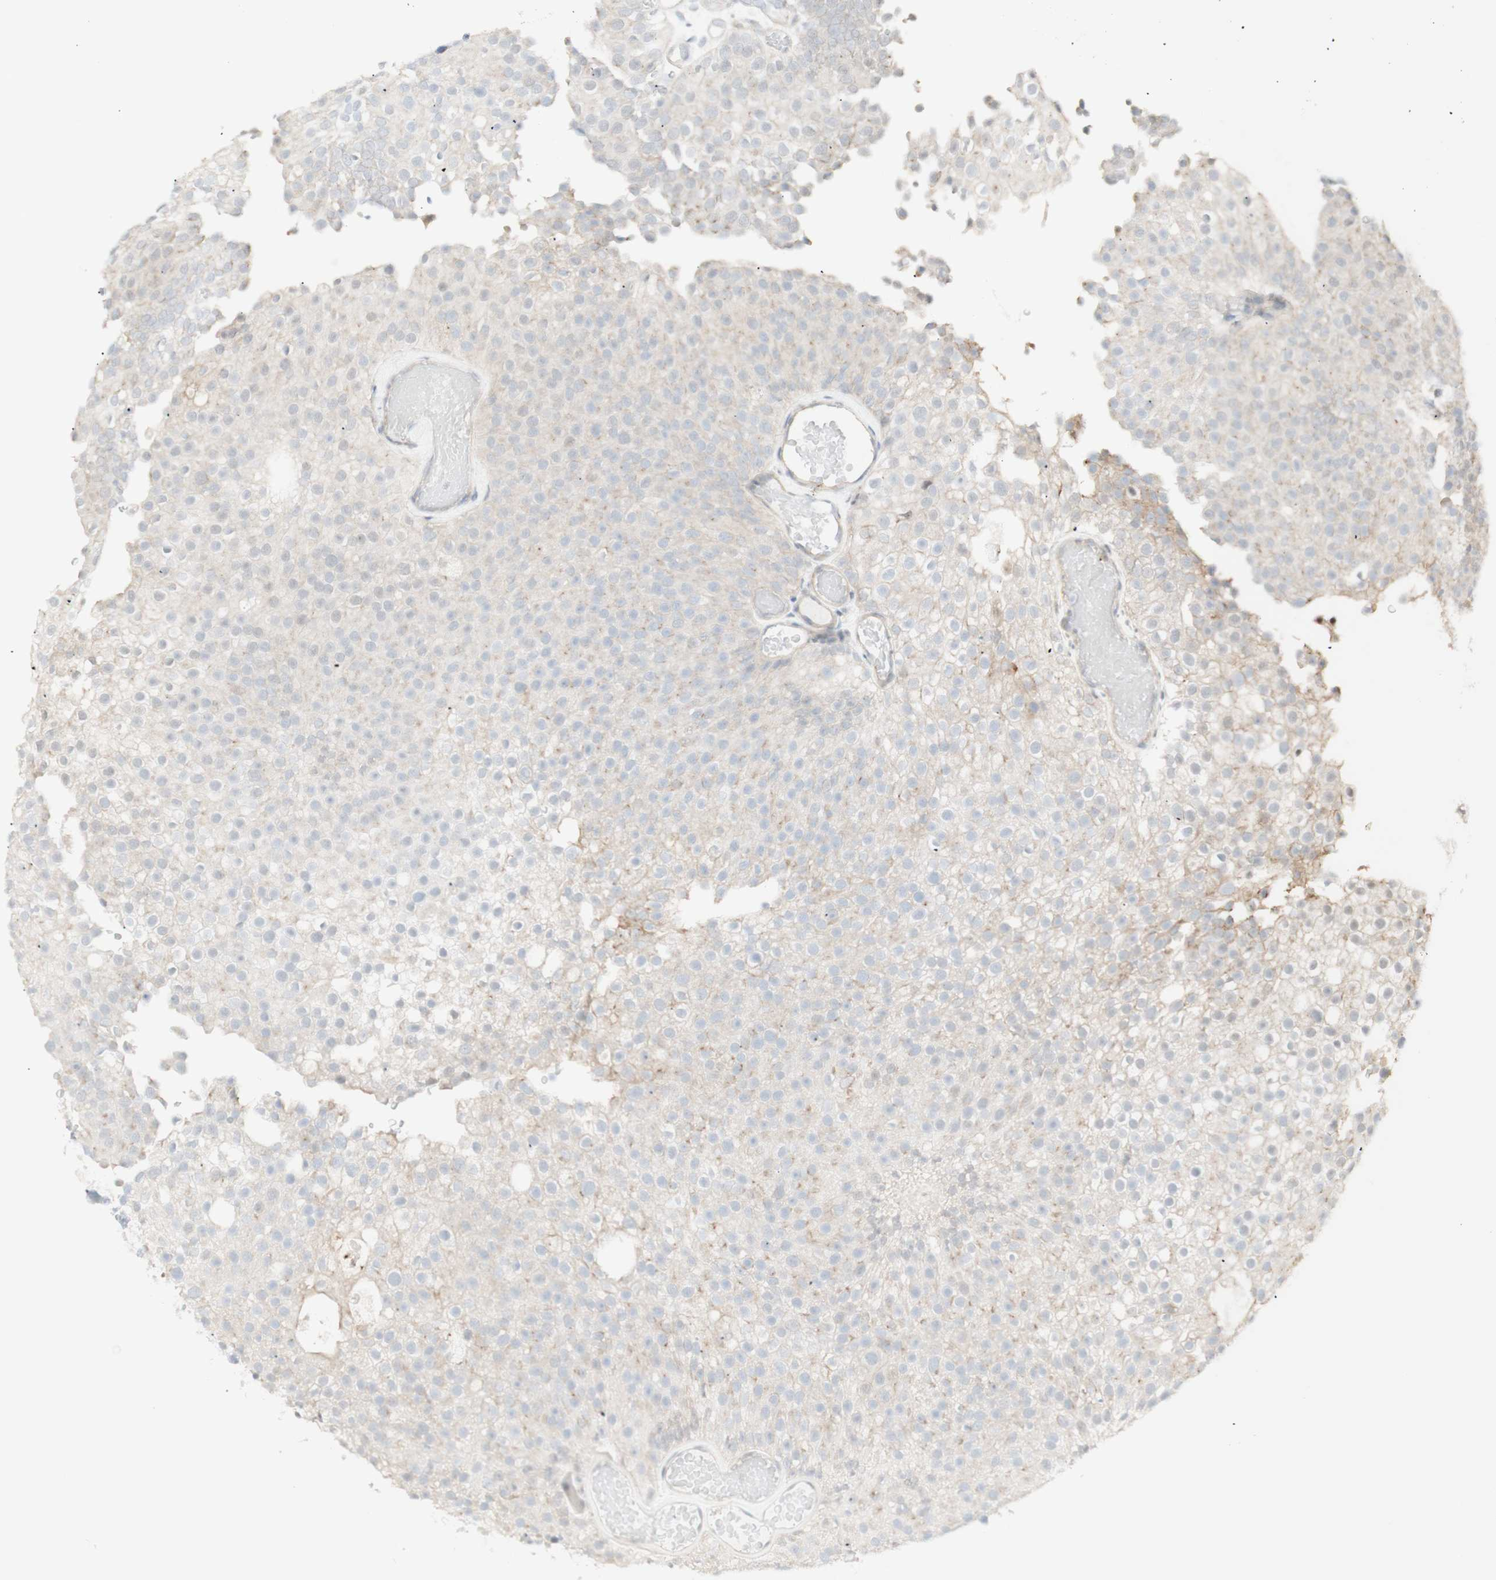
{"staining": {"intensity": "weak", "quantity": "25%-75%", "location": "cytoplasmic/membranous"}, "tissue": "urothelial cancer", "cell_type": "Tumor cells", "image_type": "cancer", "snomed": [{"axis": "morphology", "description": "Urothelial carcinoma, Low grade"}, {"axis": "topography", "description": "Urinary bladder"}], "caption": "Immunohistochemical staining of urothelial cancer displays weak cytoplasmic/membranous protein staining in about 25%-75% of tumor cells.", "gene": "NDST4", "patient": {"sex": "male", "age": 78}}